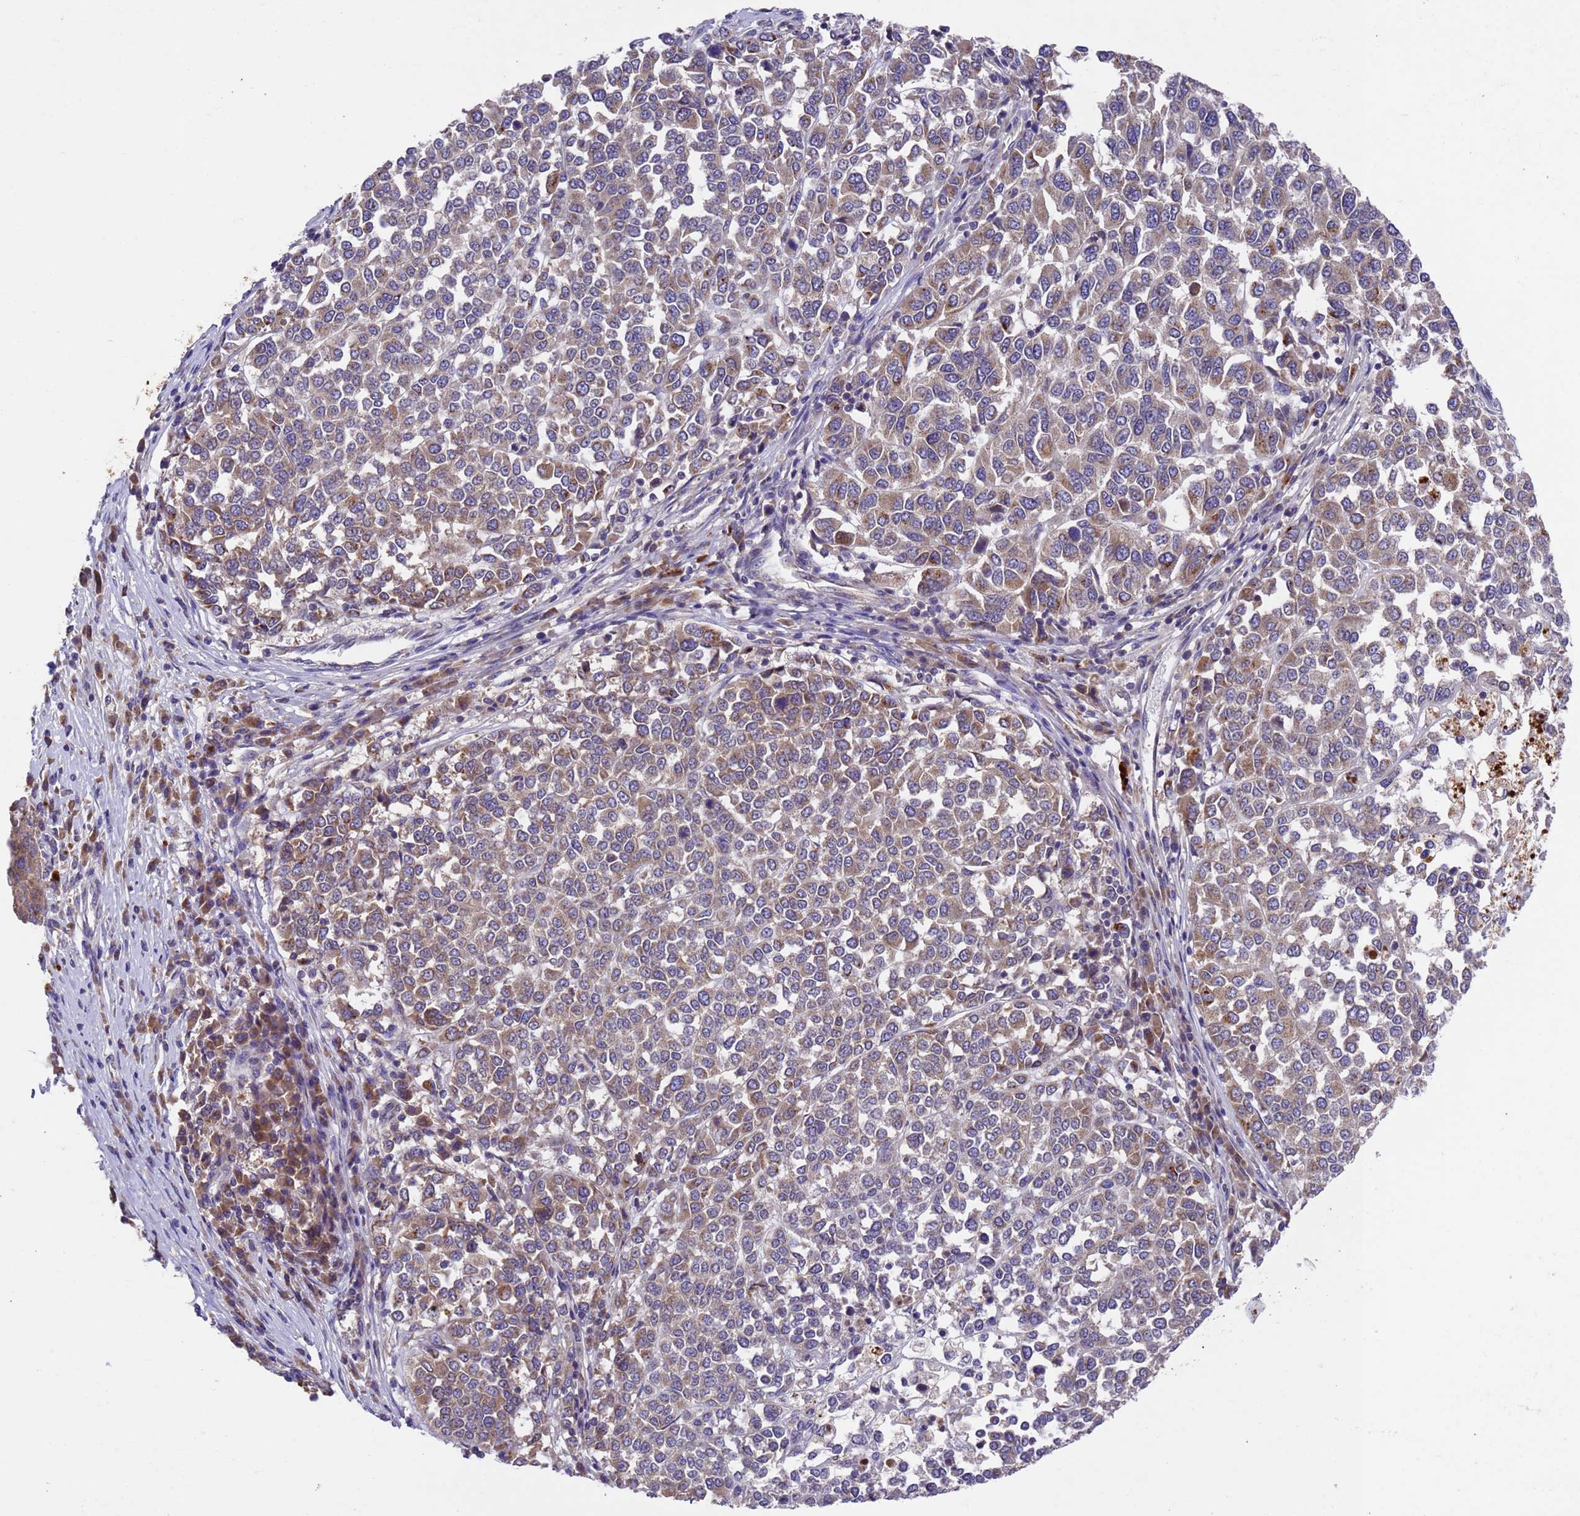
{"staining": {"intensity": "moderate", "quantity": "25%-75%", "location": "cytoplasmic/membranous"}, "tissue": "melanoma", "cell_type": "Tumor cells", "image_type": "cancer", "snomed": [{"axis": "morphology", "description": "Malignant melanoma, Metastatic site"}, {"axis": "topography", "description": "Lymph node"}], "caption": "Malignant melanoma (metastatic site) tissue displays moderate cytoplasmic/membranous positivity in approximately 25%-75% of tumor cells", "gene": "DCAF12L2", "patient": {"sex": "male", "age": 44}}